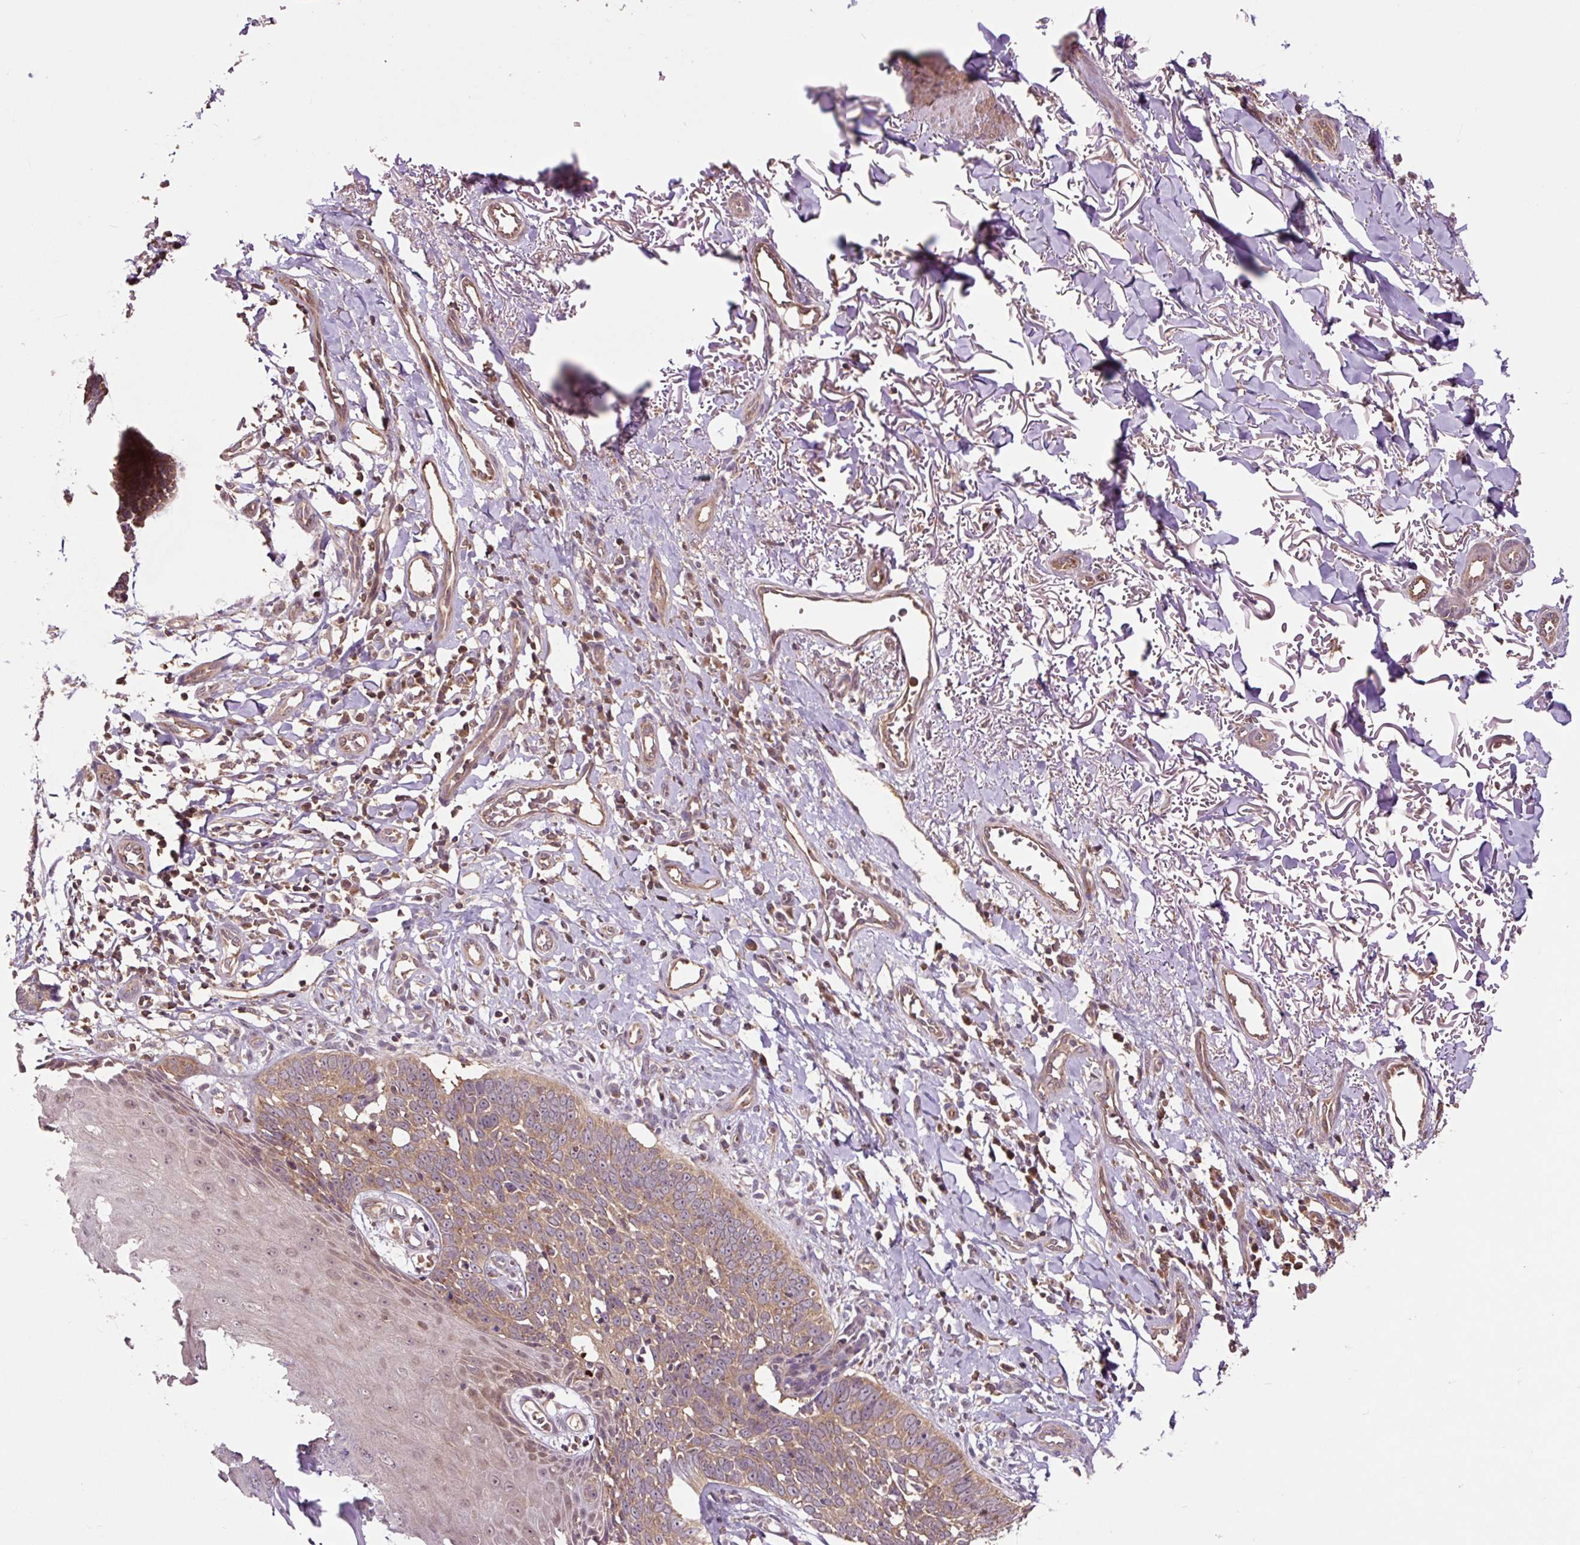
{"staining": {"intensity": "moderate", "quantity": ">75%", "location": "cytoplasmic/membranous"}, "tissue": "skin cancer", "cell_type": "Tumor cells", "image_type": "cancer", "snomed": [{"axis": "morphology", "description": "Normal tissue, NOS"}, {"axis": "morphology", "description": "Basal cell carcinoma"}, {"axis": "topography", "description": "Skin"}], "caption": "A brown stain labels moderate cytoplasmic/membranous positivity of a protein in skin basal cell carcinoma tumor cells.", "gene": "MMS19", "patient": {"sex": "male", "age": 77}}